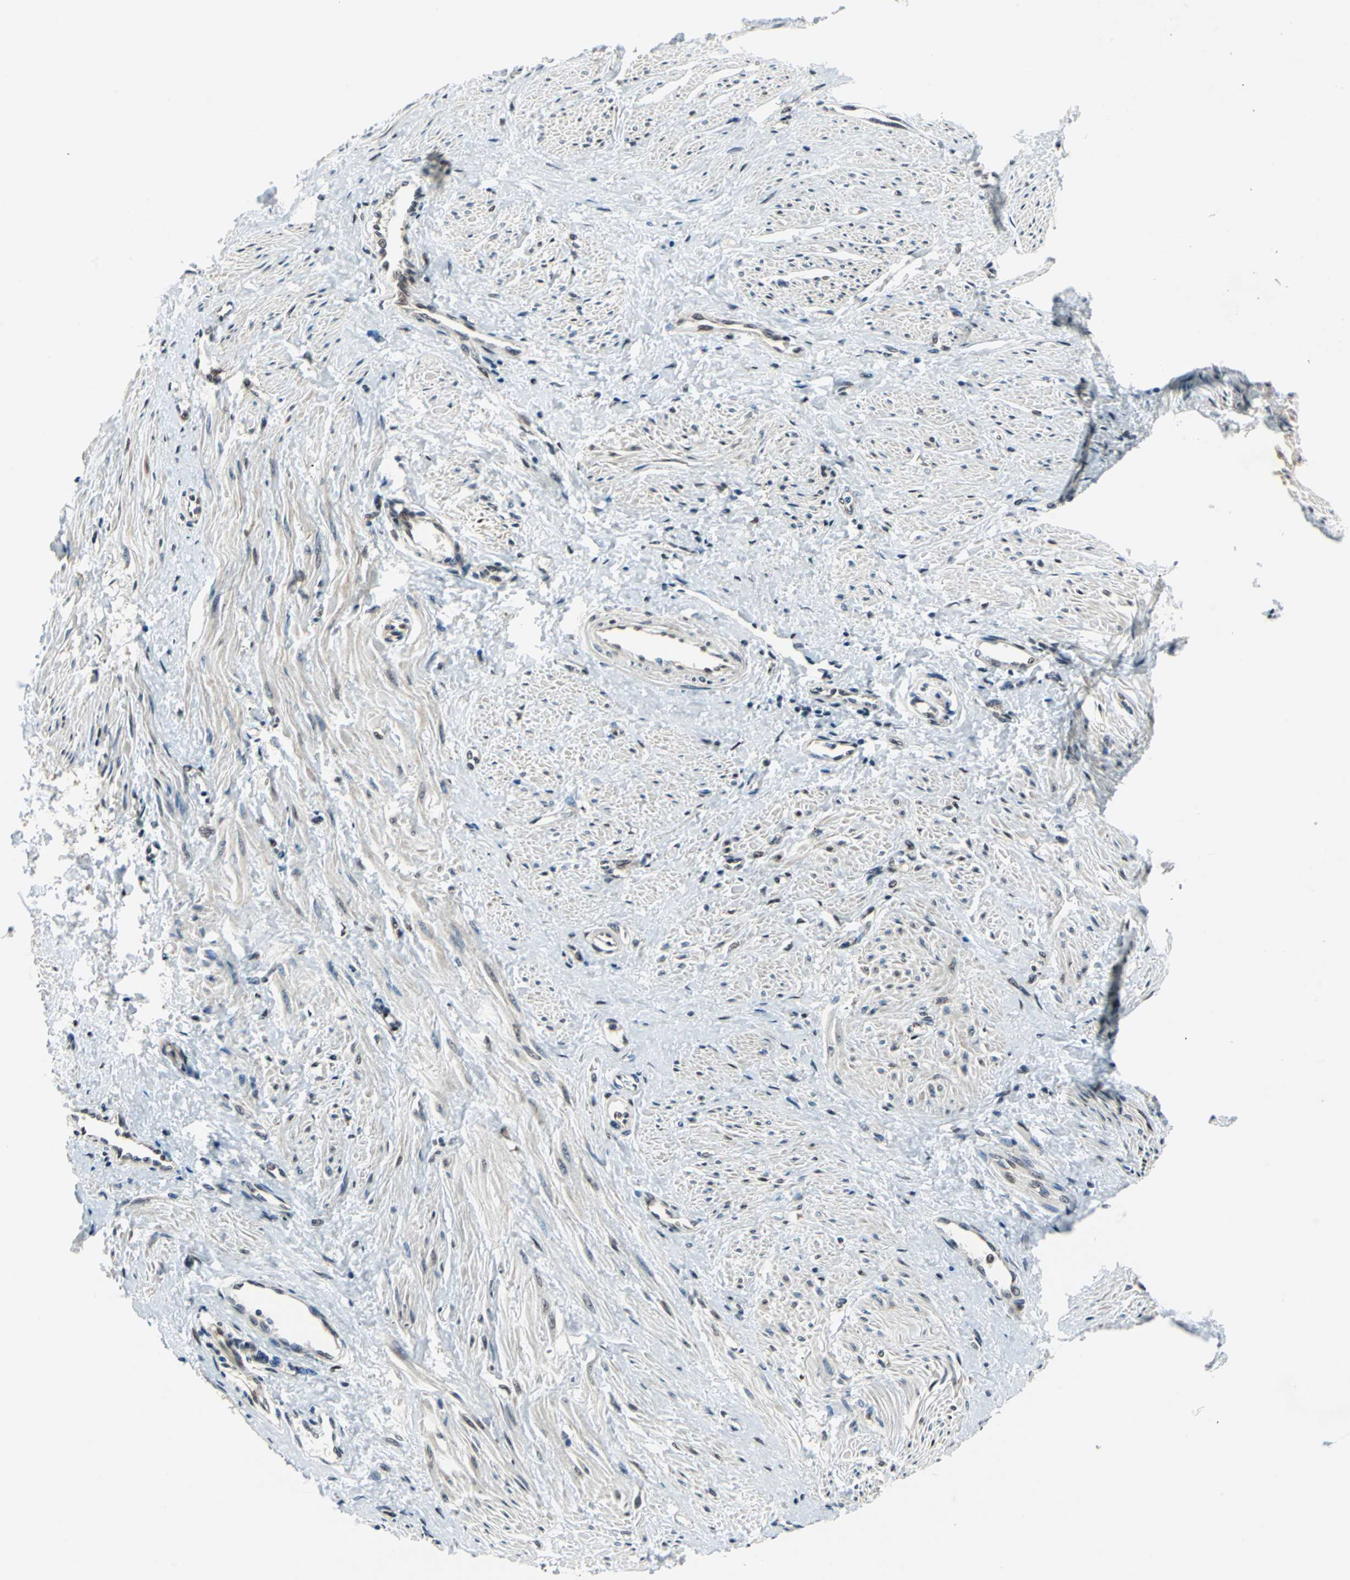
{"staining": {"intensity": "weak", "quantity": "<25%", "location": "cytoplasmic/membranous"}, "tissue": "smooth muscle", "cell_type": "Smooth muscle cells", "image_type": "normal", "snomed": [{"axis": "morphology", "description": "Normal tissue, NOS"}, {"axis": "topography", "description": "Smooth muscle"}, {"axis": "topography", "description": "Uterus"}], "caption": "Immunohistochemistry micrograph of unremarkable smooth muscle: human smooth muscle stained with DAB reveals no significant protein expression in smooth muscle cells.", "gene": "POLR3K", "patient": {"sex": "female", "age": 39}}